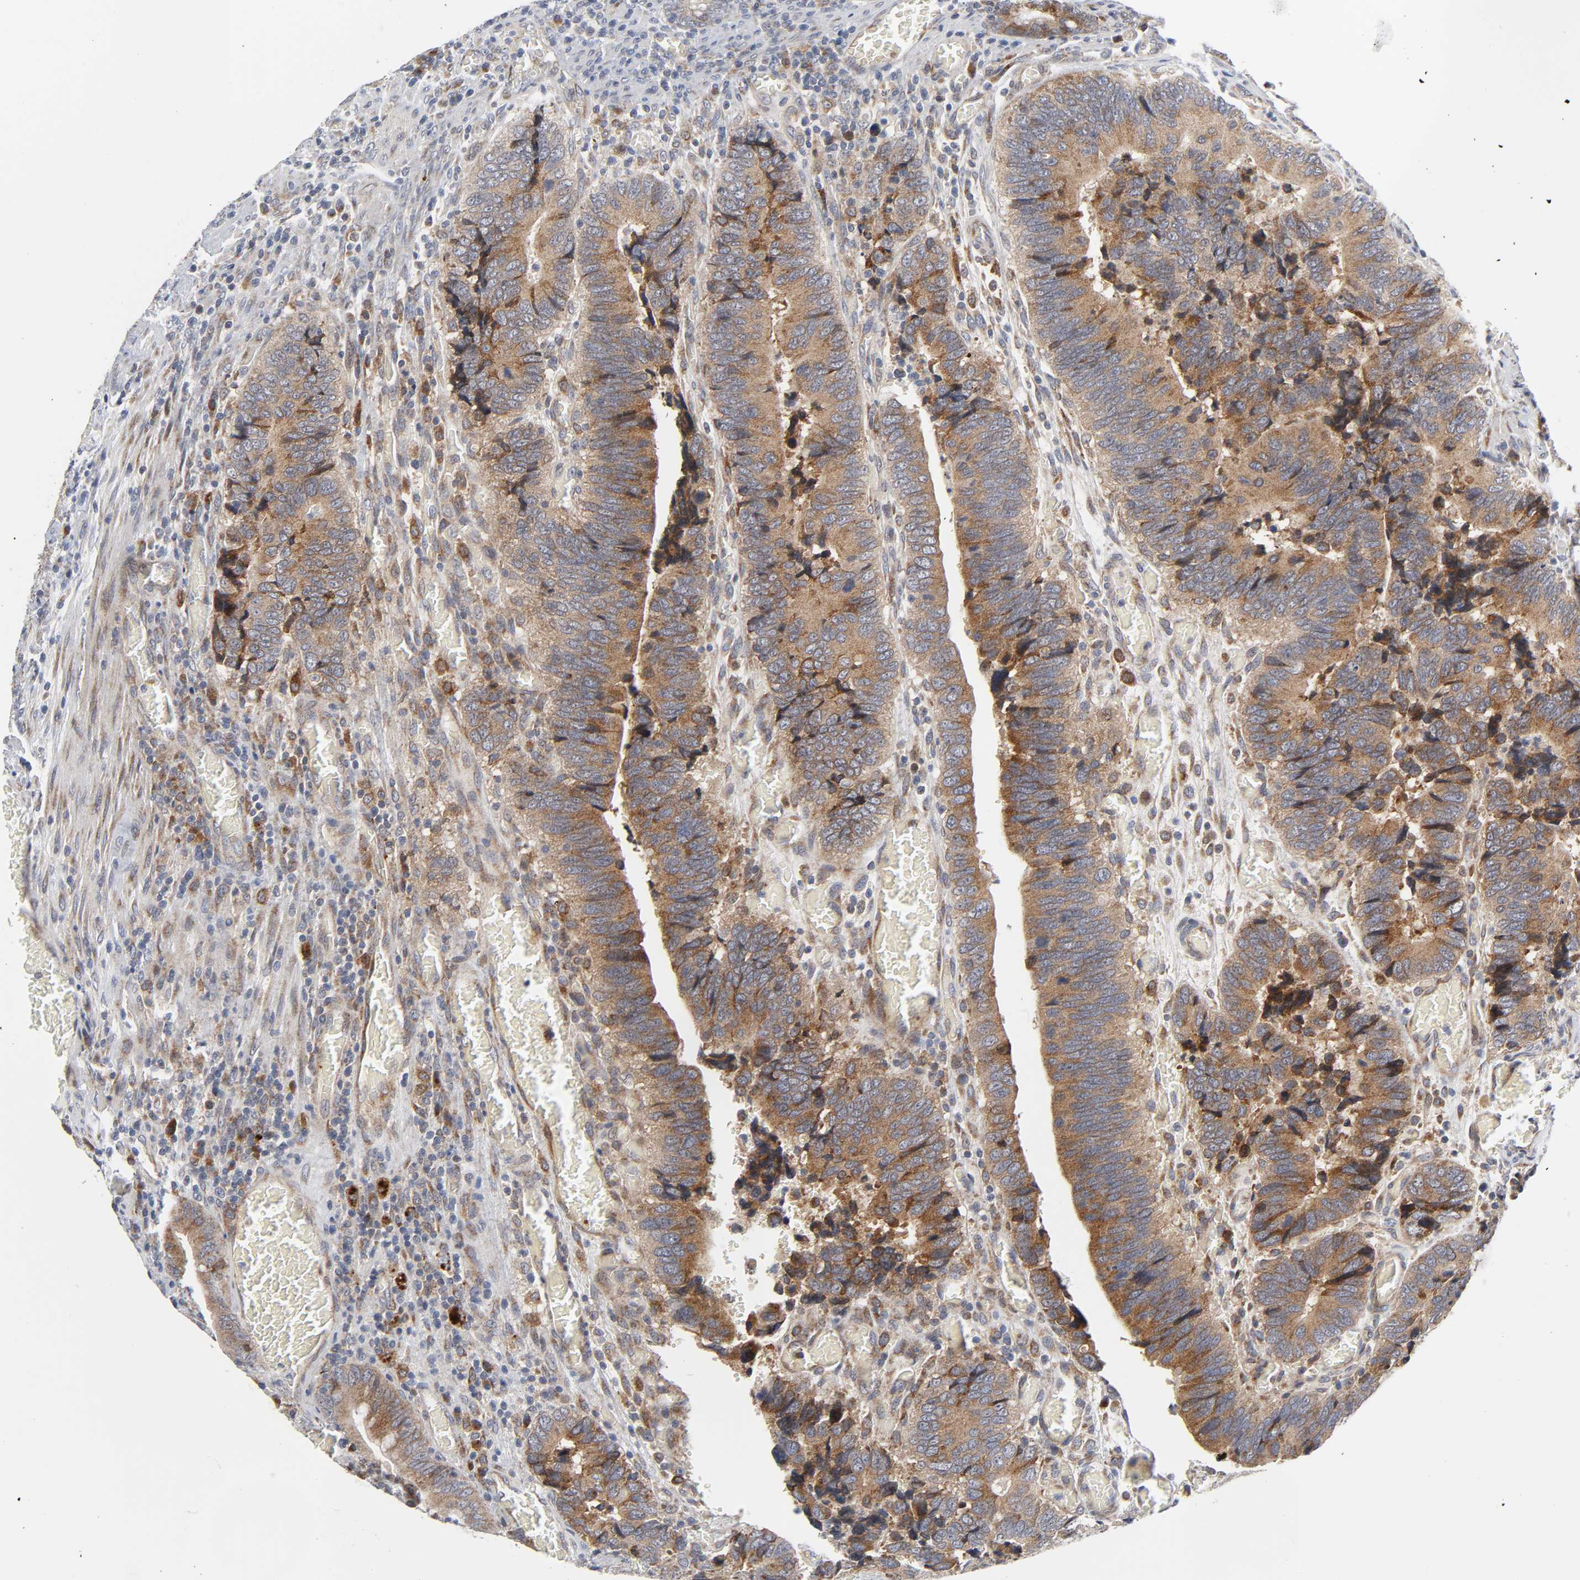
{"staining": {"intensity": "moderate", "quantity": ">75%", "location": "cytoplasmic/membranous"}, "tissue": "colorectal cancer", "cell_type": "Tumor cells", "image_type": "cancer", "snomed": [{"axis": "morphology", "description": "Adenocarcinoma, NOS"}, {"axis": "topography", "description": "Colon"}], "caption": "This photomicrograph exhibits colorectal cancer stained with immunohistochemistry to label a protein in brown. The cytoplasmic/membranous of tumor cells show moderate positivity for the protein. Nuclei are counter-stained blue.", "gene": "BAX", "patient": {"sex": "male", "age": 72}}